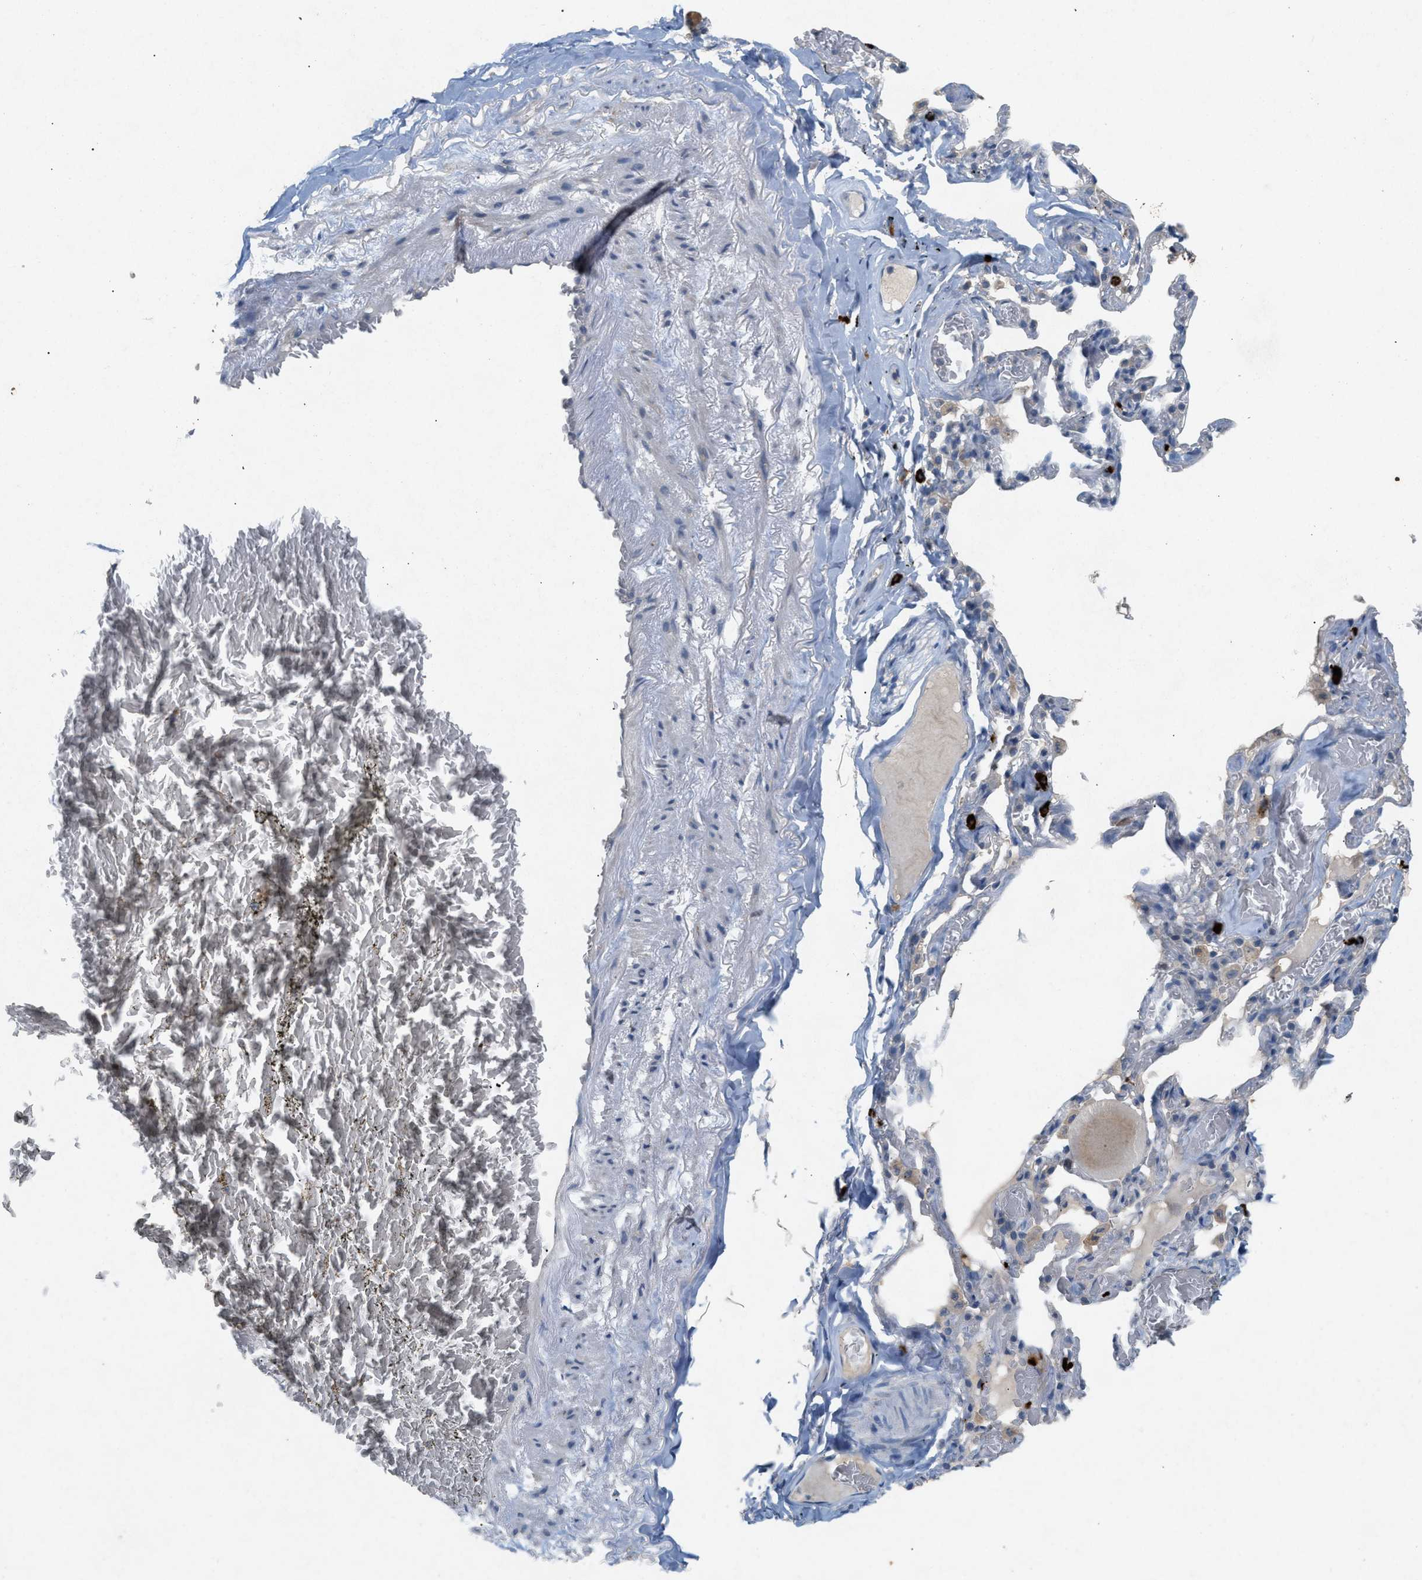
{"staining": {"intensity": "weak", "quantity": ">75%", "location": "cytoplasmic/membranous"}, "tissue": "adipose tissue", "cell_type": "Adipocytes", "image_type": "normal", "snomed": [{"axis": "morphology", "description": "Normal tissue, NOS"}, {"axis": "topography", "description": "Cartilage tissue"}, {"axis": "topography", "description": "Lung"}], "caption": "Approximately >75% of adipocytes in normal human adipose tissue demonstrate weak cytoplasmic/membranous protein expression as visualized by brown immunohistochemical staining.", "gene": "DCAF7", "patient": {"sex": "female", "age": 77}}